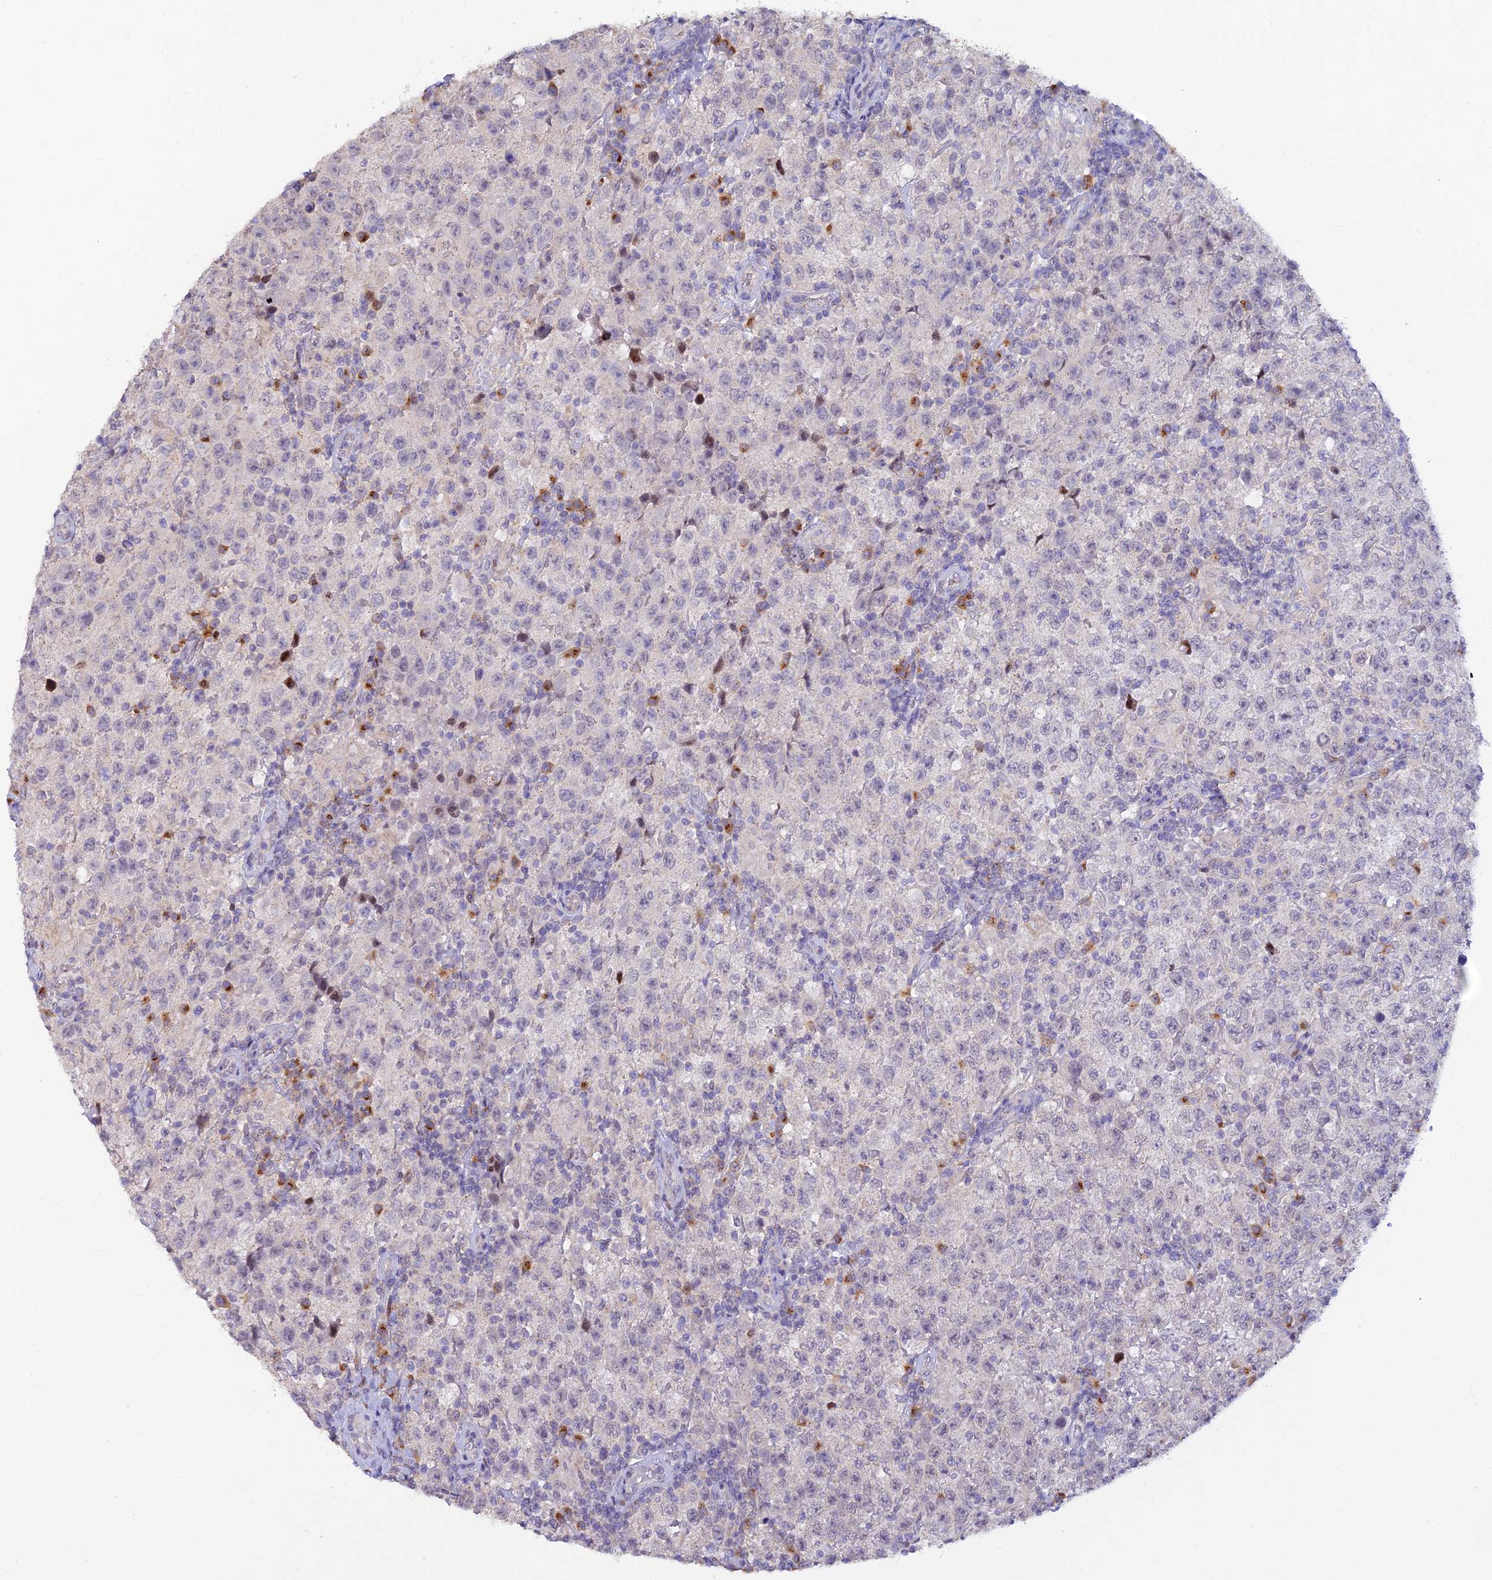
{"staining": {"intensity": "negative", "quantity": "none", "location": "none"}, "tissue": "testis cancer", "cell_type": "Tumor cells", "image_type": "cancer", "snomed": [{"axis": "morphology", "description": "Seminoma, NOS"}, {"axis": "morphology", "description": "Carcinoma, Embryonal, NOS"}, {"axis": "topography", "description": "Testis"}], "caption": "IHC of testis embryonal carcinoma displays no positivity in tumor cells.", "gene": "INKA1", "patient": {"sex": "male", "age": 41}}